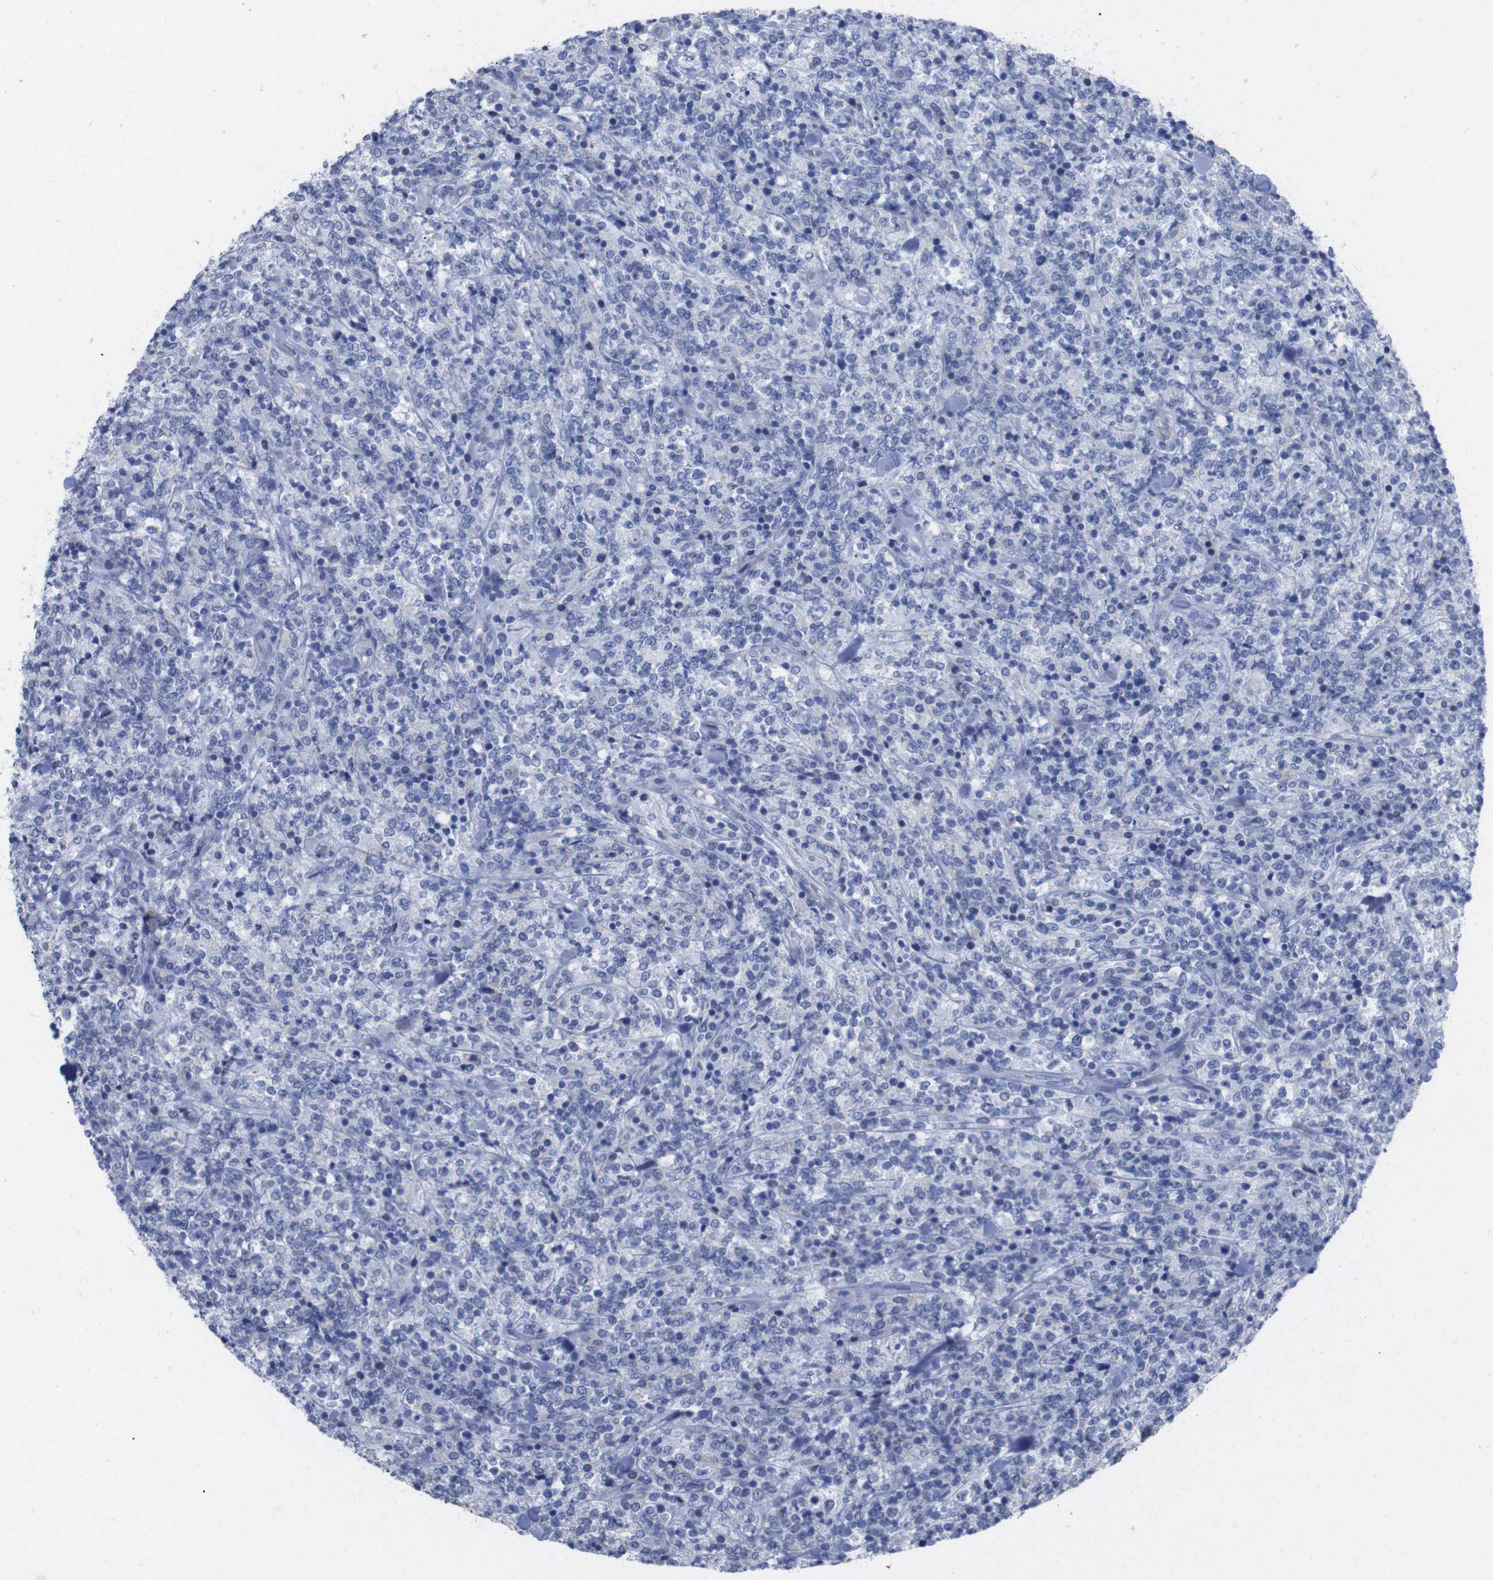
{"staining": {"intensity": "negative", "quantity": "none", "location": "none"}, "tissue": "lymphoma", "cell_type": "Tumor cells", "image_type": "cancer", "snomed": [{"axis": "morphology", "description": "Malignant lymphoma, non-Hodgkin's type, High grade"}, {"axis": "topography", "description": "Soft tissue"}], "caption": "This is an immunohistochemistry histopathology image of malignant lymphoma, non-Hodgkin's type (high-grade). There is no positivity in tumor cells.", "gene": "GJB2", "patient": {"sex": "male", "age": 18}}